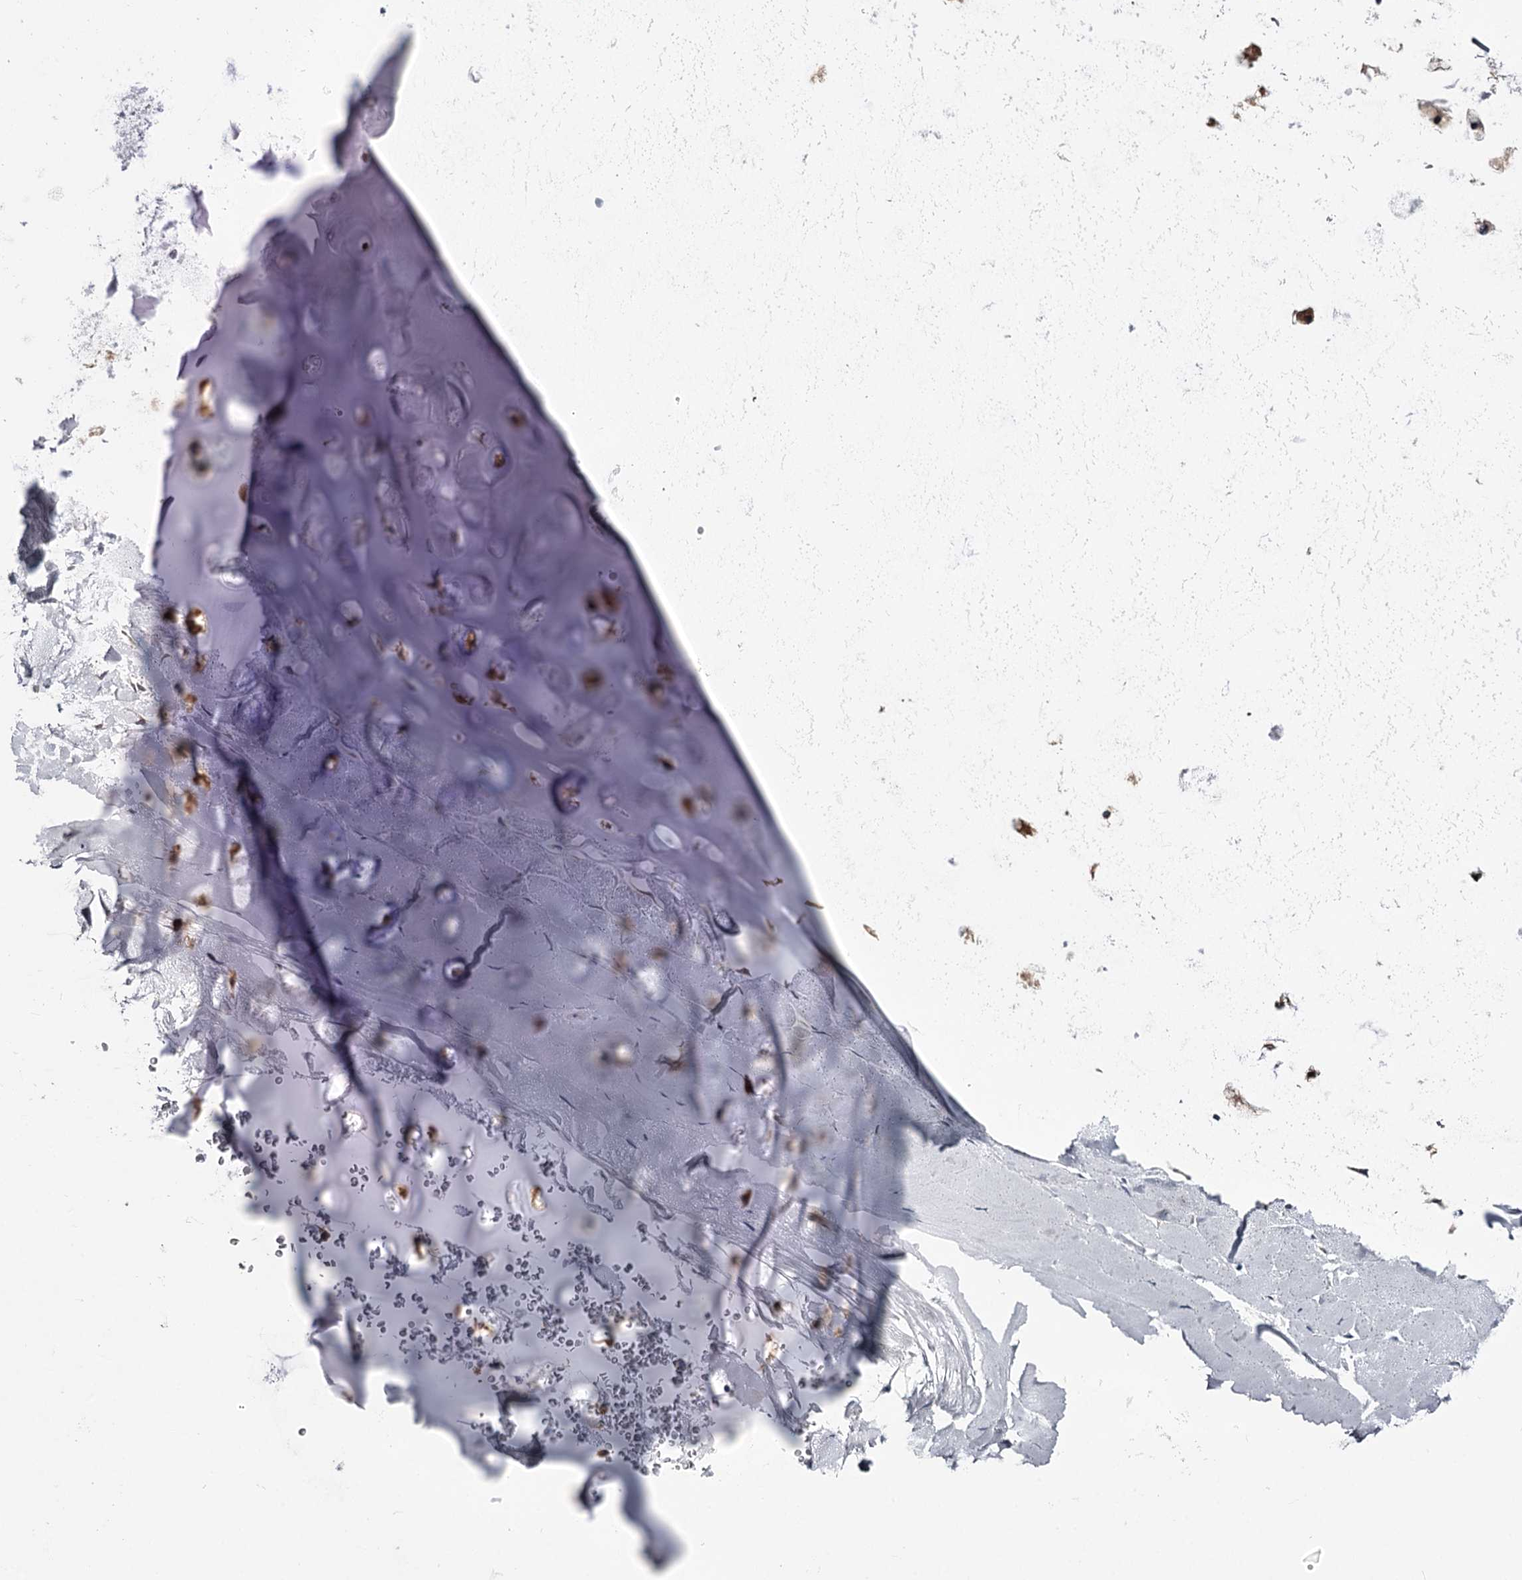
{"staining": {"intensity": "negative", "quantity": "none", "location": "none"}, "tissue": "adipose tissue", "cell_type": "Adipocytes", "image_type": "normal", "snomed": [{"axis": "morphology", "description": "Normal tissue, NOS"}, {"axis": "morphology", "description": "Squamous cell carcinoma, NOS"}, {"axis": "topography", "description": "Lymph node"}, {"axis": "topography", "description": "Bronchus"}, {"axis": "topography", "description": "Lung"}], "caption": "There is no significant expression in adipocytes of adipose tissue. (DAB immunohistochemistry, high magnification).", "gene": "GSTO1", "patient": {"sex": "male", "age": 66}}